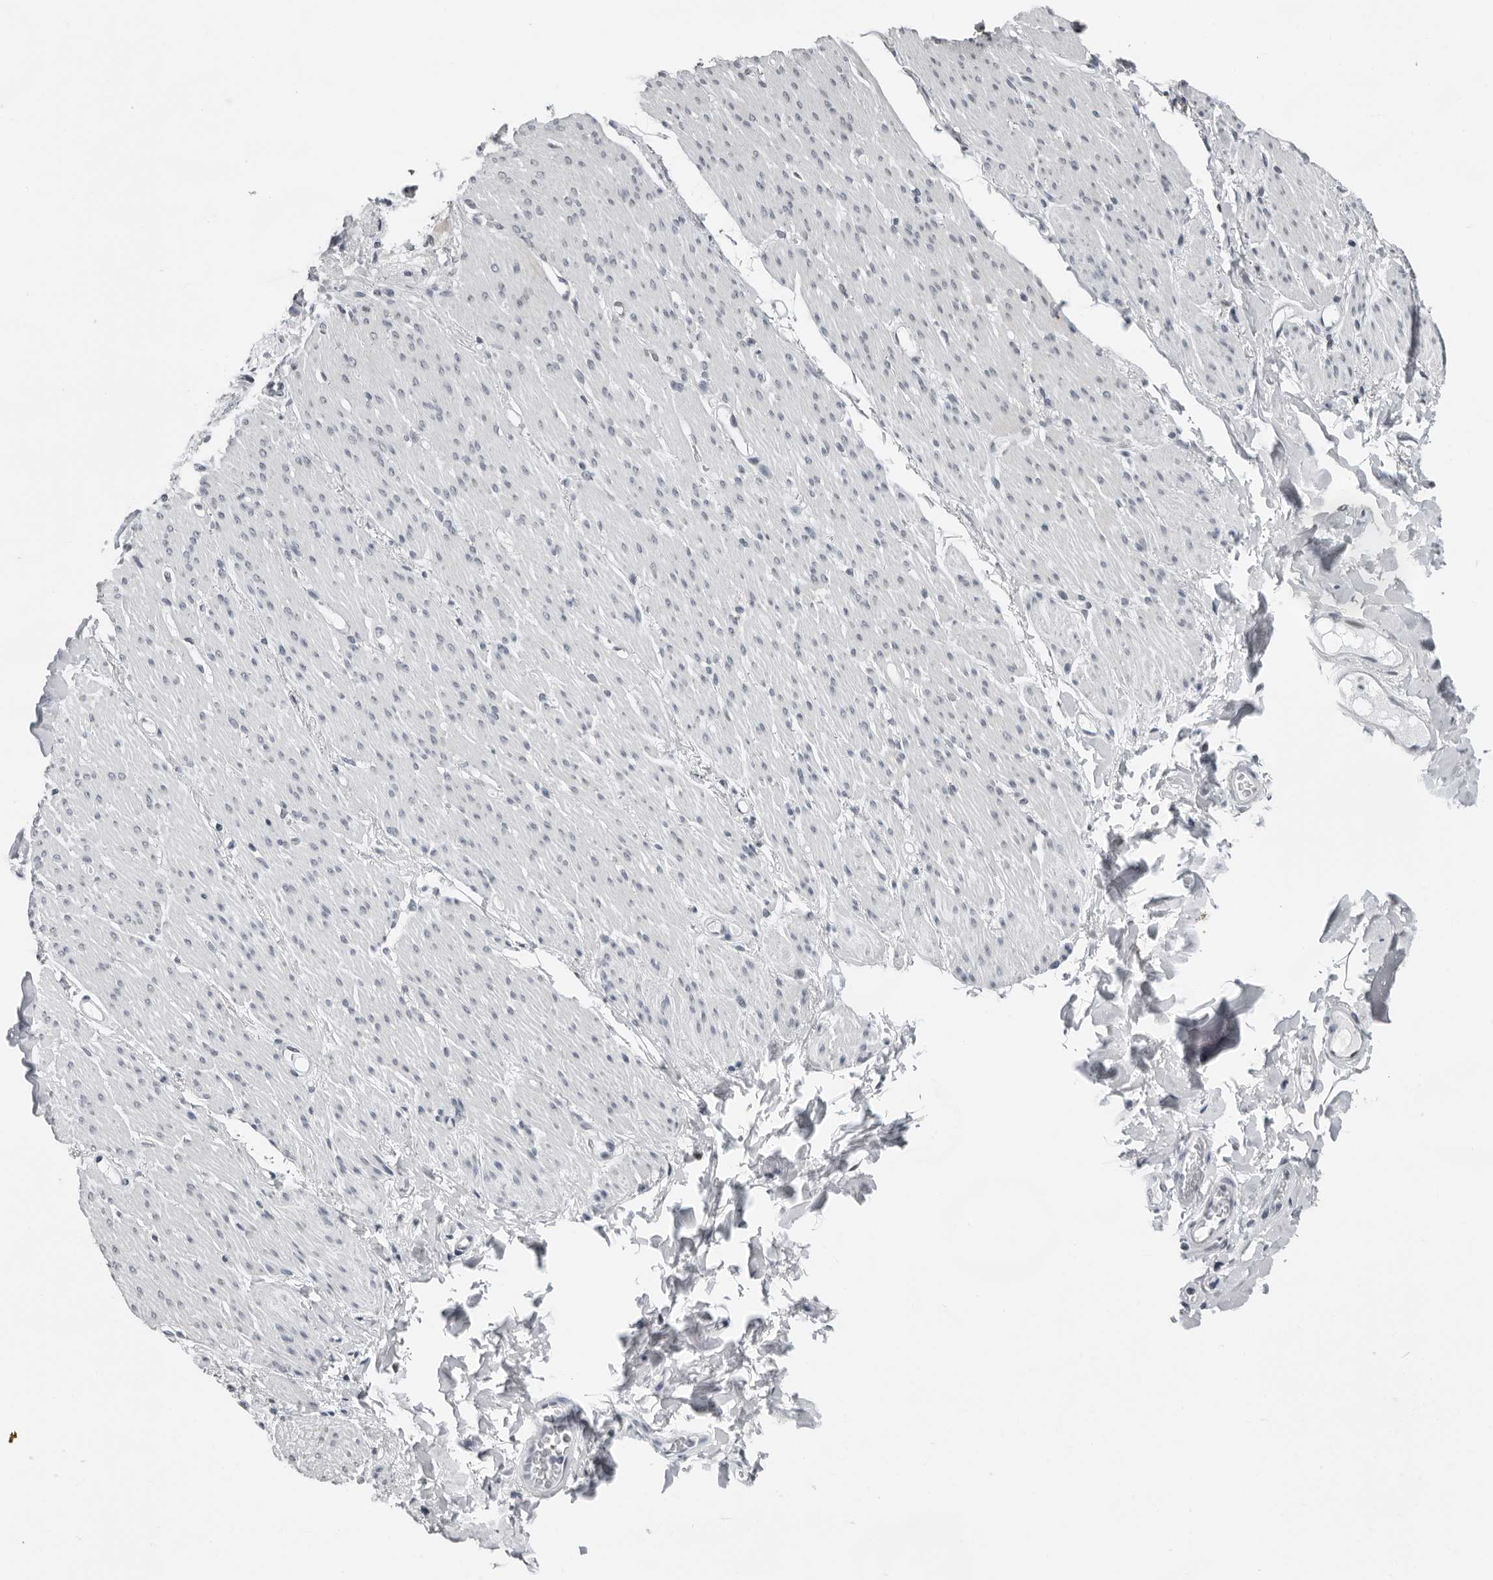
{"staining": {"intensity": "negative", "quantity": "none", "location": "none"}, "tissue": "smooth muscle", "cell_type": "Smooth muscle cells", "image_type": "normal", "snomed": [{"axis": "morphology", "description": "Normal tissue, NOS"}, {"axis": "topography", "description": "Colon"}, {"axis": "topography", "description": "Peripheral nerve tissue"}], "caption": "This is an immunohistochemistry (IHC) image of unremarkable smooth muscle. There is no positivity in smooth muscle cells.", "gene": "PPP1R42", "patient": {"sex": "female", "age": 61}}